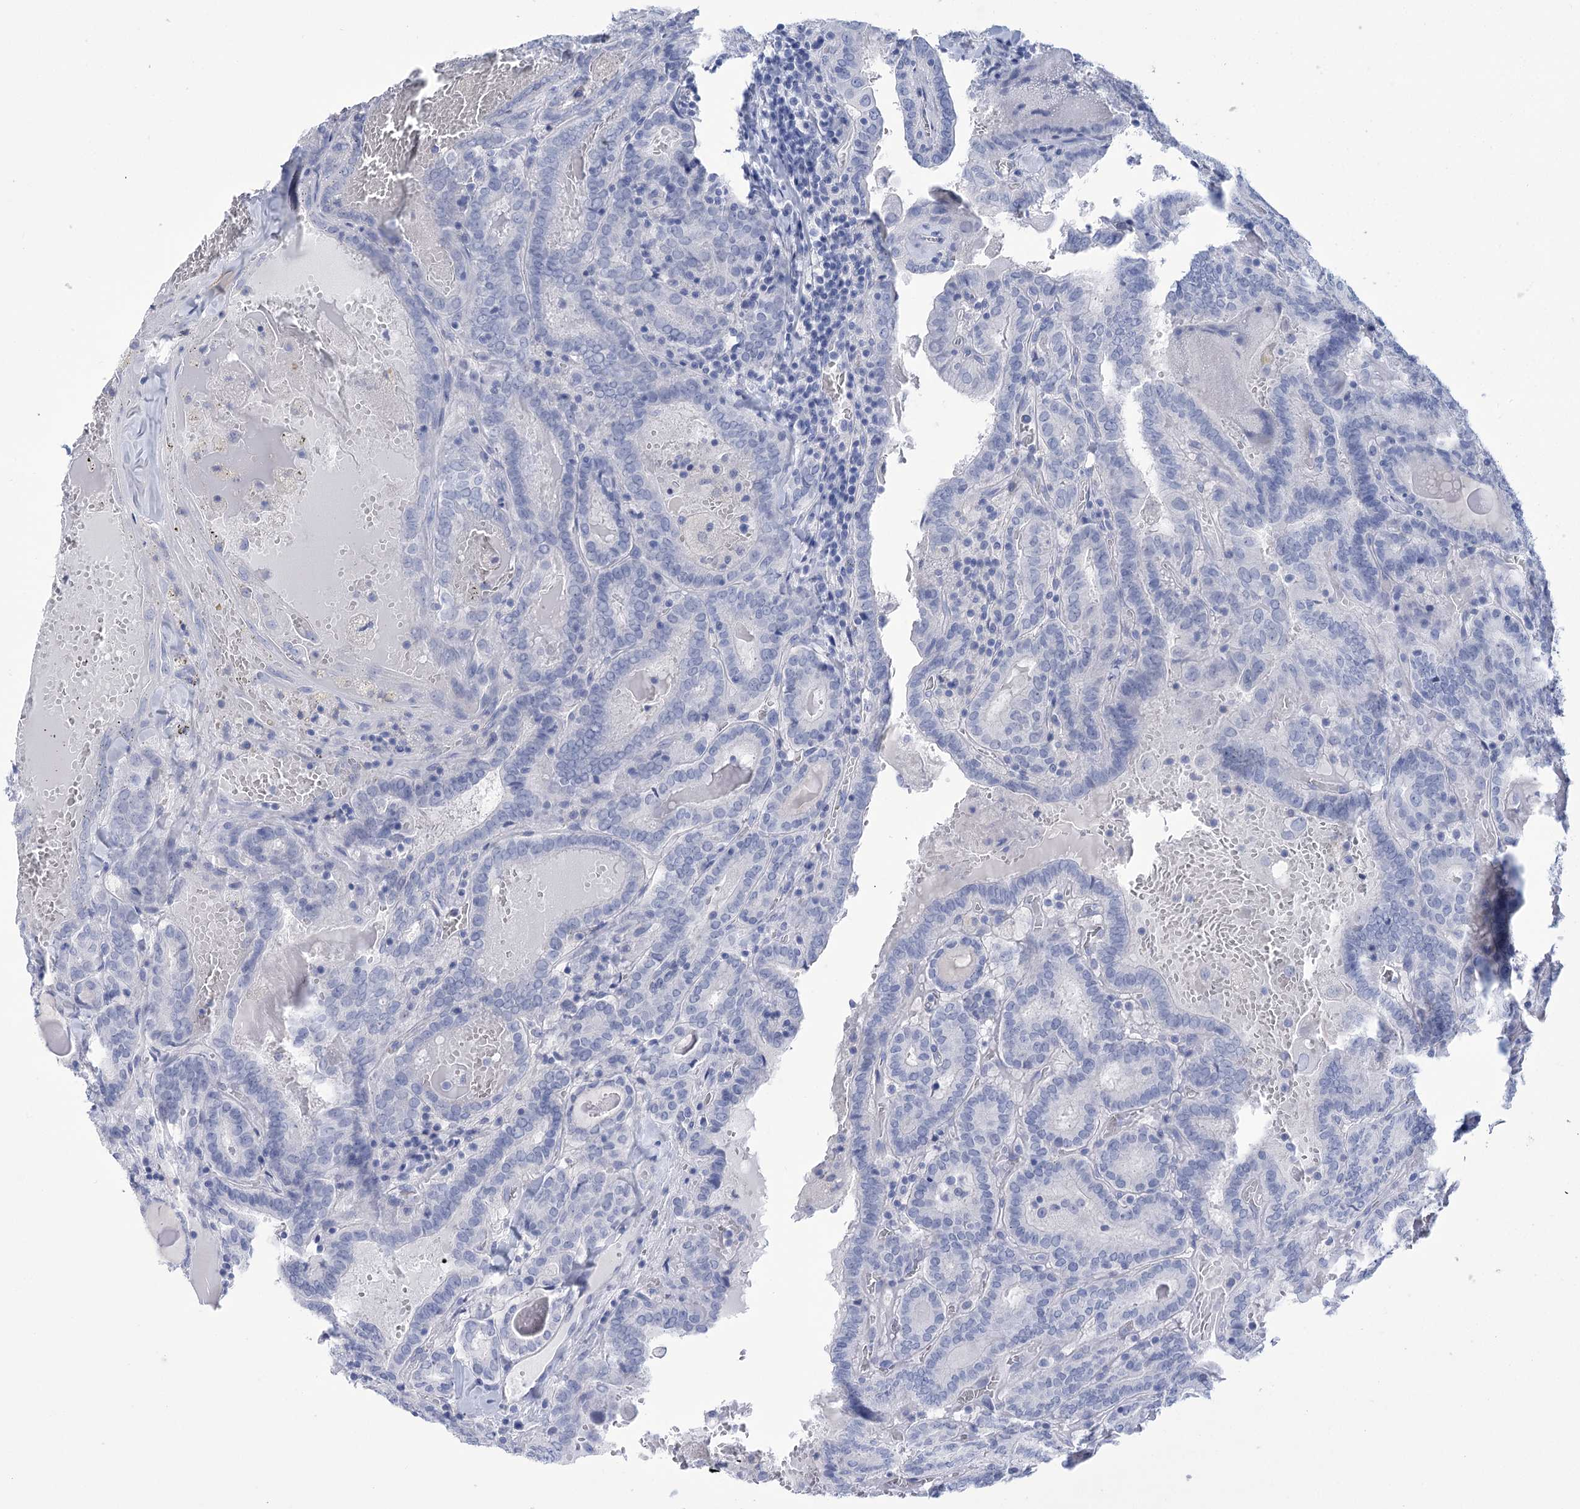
{"staining": {"intensity": "negative", "quantity": "none", "location": "none"}, "tissue": "thyroid cancer", "cell_type": "Tumor cells", "image_type": "cancer", "snomed": [{"axis": "morphology", "description": "Papillary adenocarcinoma, NOS"}, {"axis": "topography", "description": "Thyroid gland"}], "caption": "Immunohistochemistry (IHC) micrograph of human papillary adenocarcinoma (thyroid) stained for a protein (brown), which displays no staining in tumor cells.", "gene": "PBLD", "patient": {"sex": "female", "age": 72}}